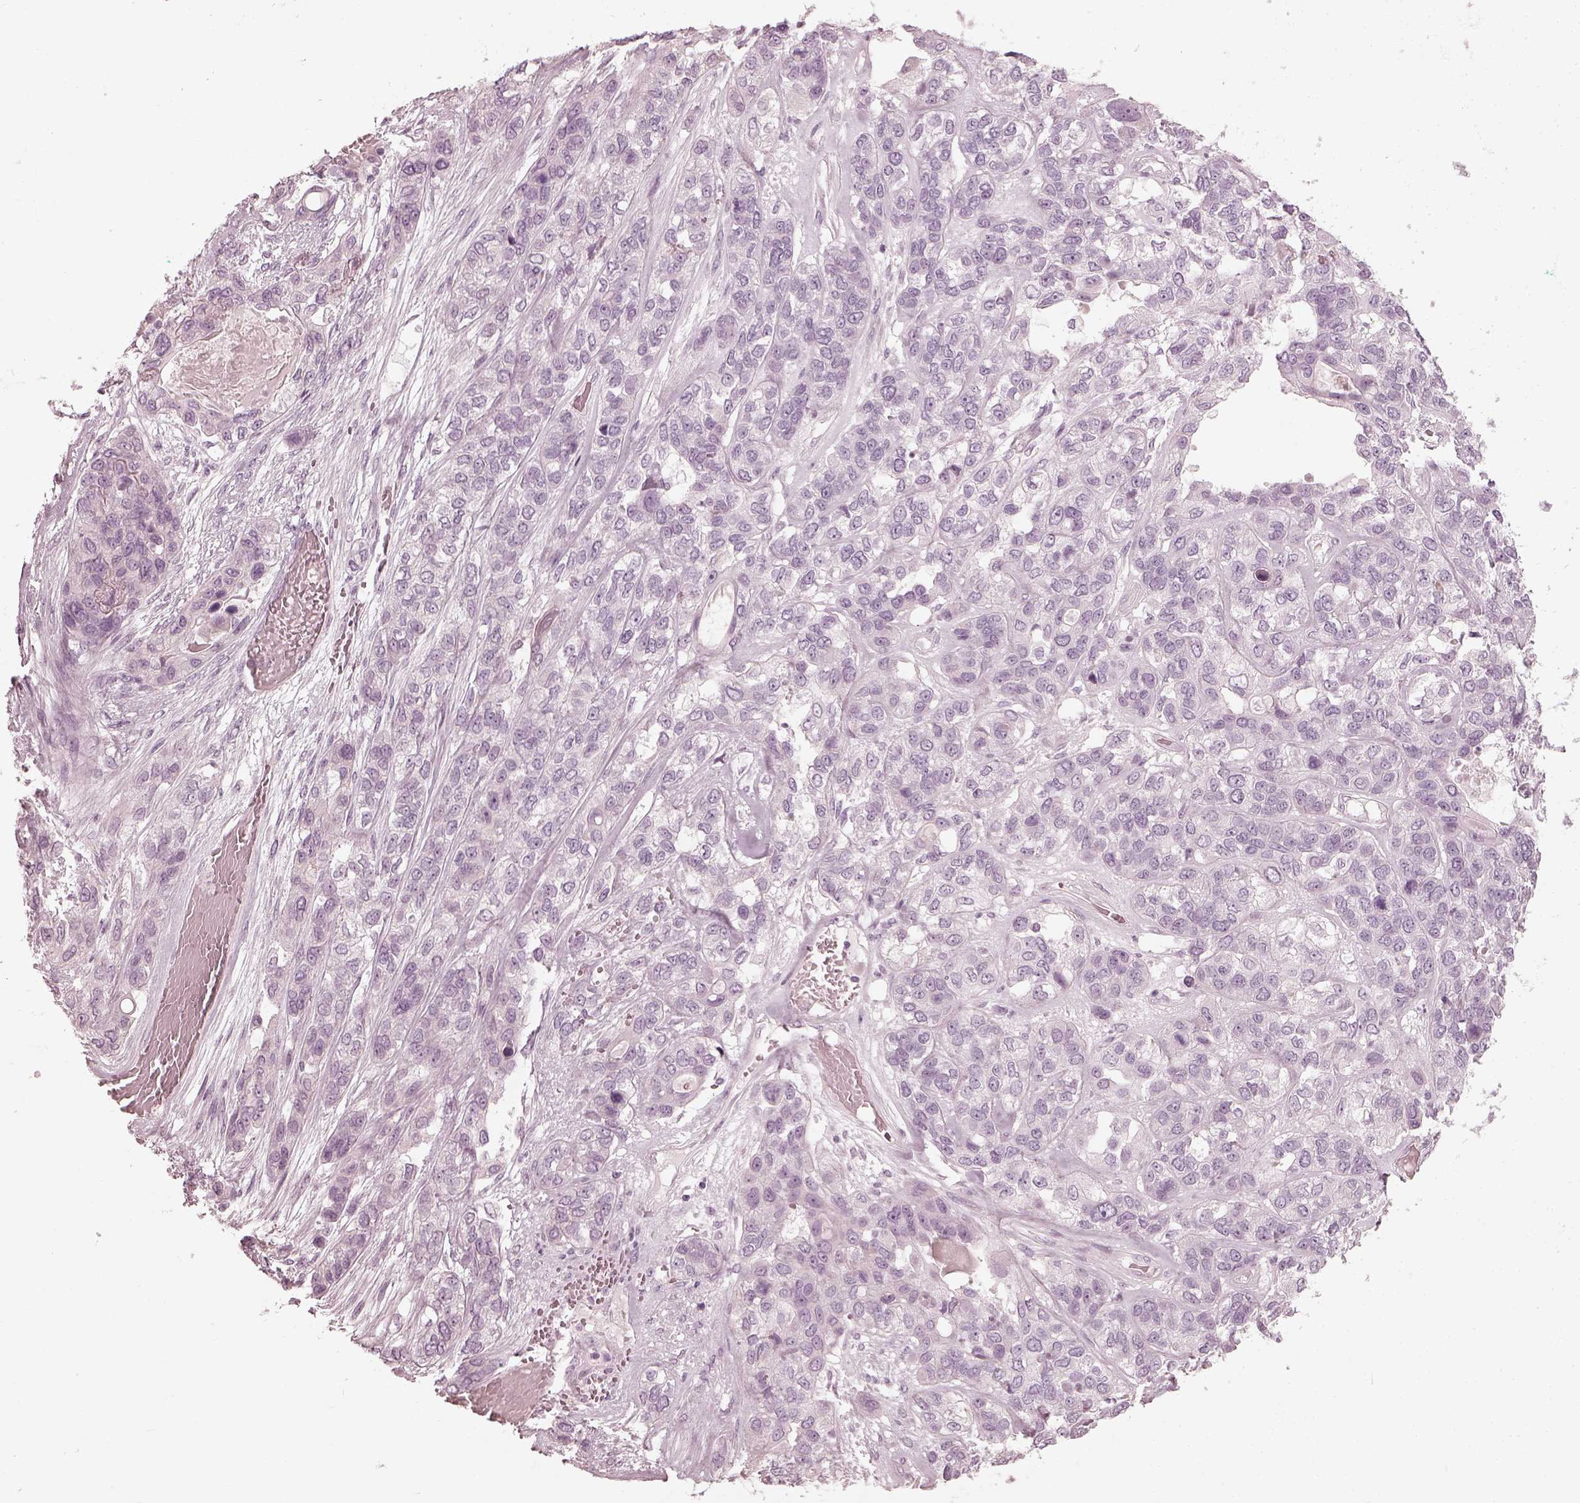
{"staining": {"intensity": "negative", "quantity": "none", "location": "none"}, "tissue": "lung cancer", "cell_type": "Tumor cells", "image_type": "cancer", "snomed": [{"axis": "morphology", "description": "Squamous cell carcinoma, NOS"}, {"axis": "topography", "description": "Lung"}], "caption": "Human lung squamous cell carcinoma stained for a protein using immunohistochemistry reveals no positivity in tumor cells.", "gene": "SAXO2", "patient": {"sex": "female", "age": 70}}